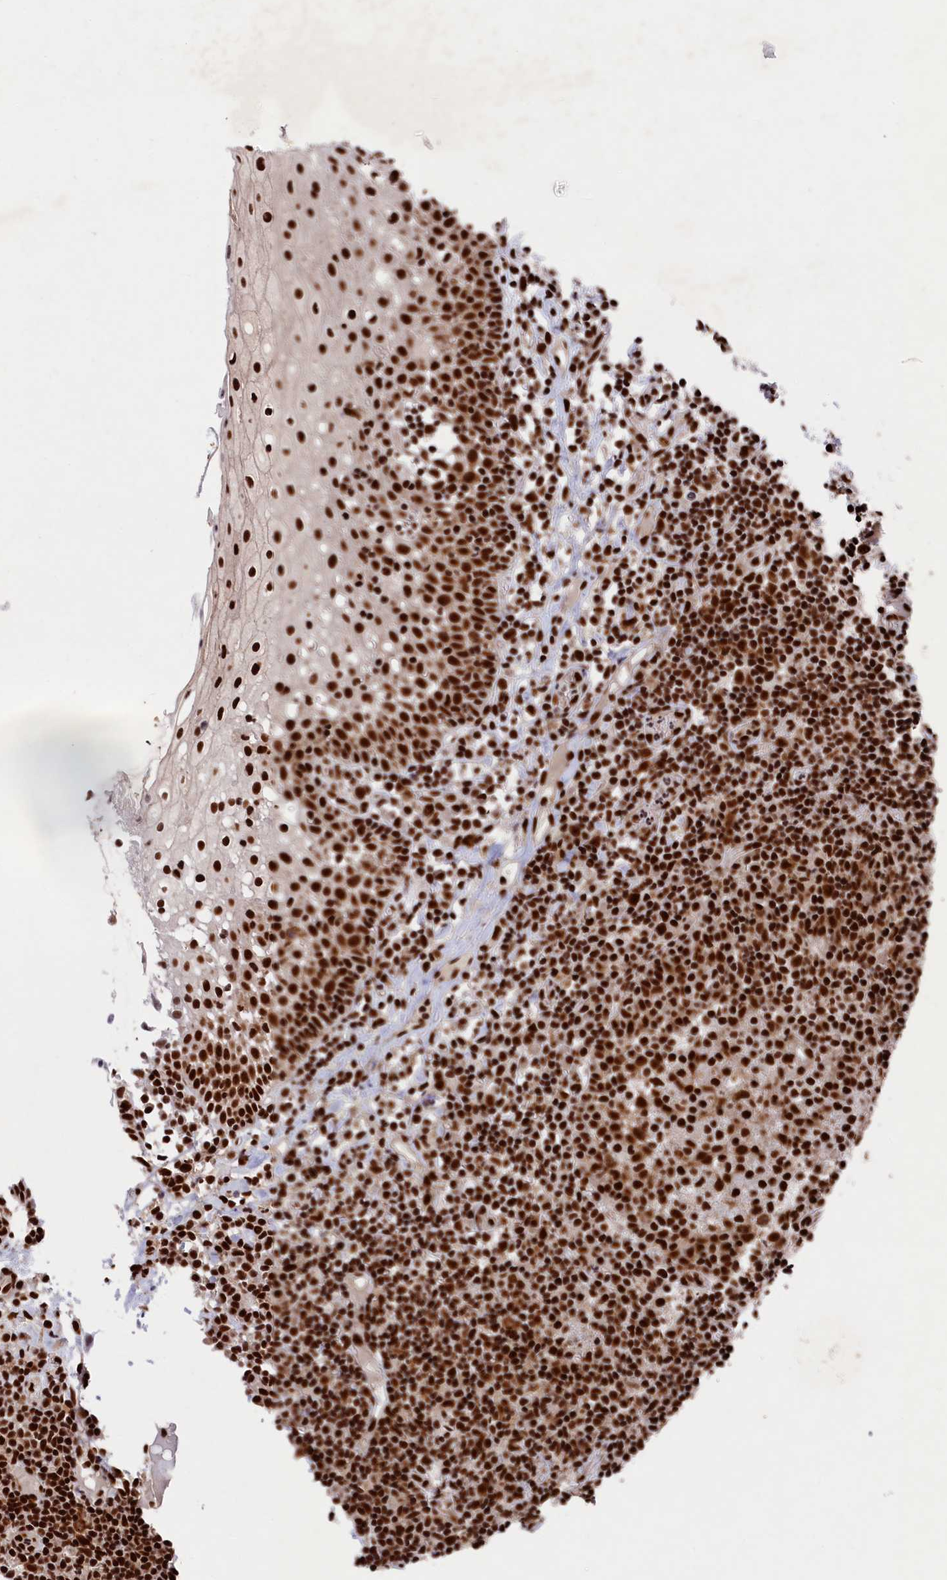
{"staining": {"intensity": "strong", "quantity": ">75%", "location": "nuclear"}, "tissue": "oral mucosa", "cell_type": "Squamous epithelial cells", "image_type": "normal", "snomed": [{"axis": "morphology", "description": "Normal tissue, NOS"}, {"axis": "topography", "description": "Oral tissue"}], "caption": "Oral mucosa stained for a protein displays strong nuclear positivity in squamous epithelial cells. (DAB IHC, brown staining for protein, blue staining for nuclei).", "gene": "PRPF31", "patient": {"sex": "female", "age": 69}}